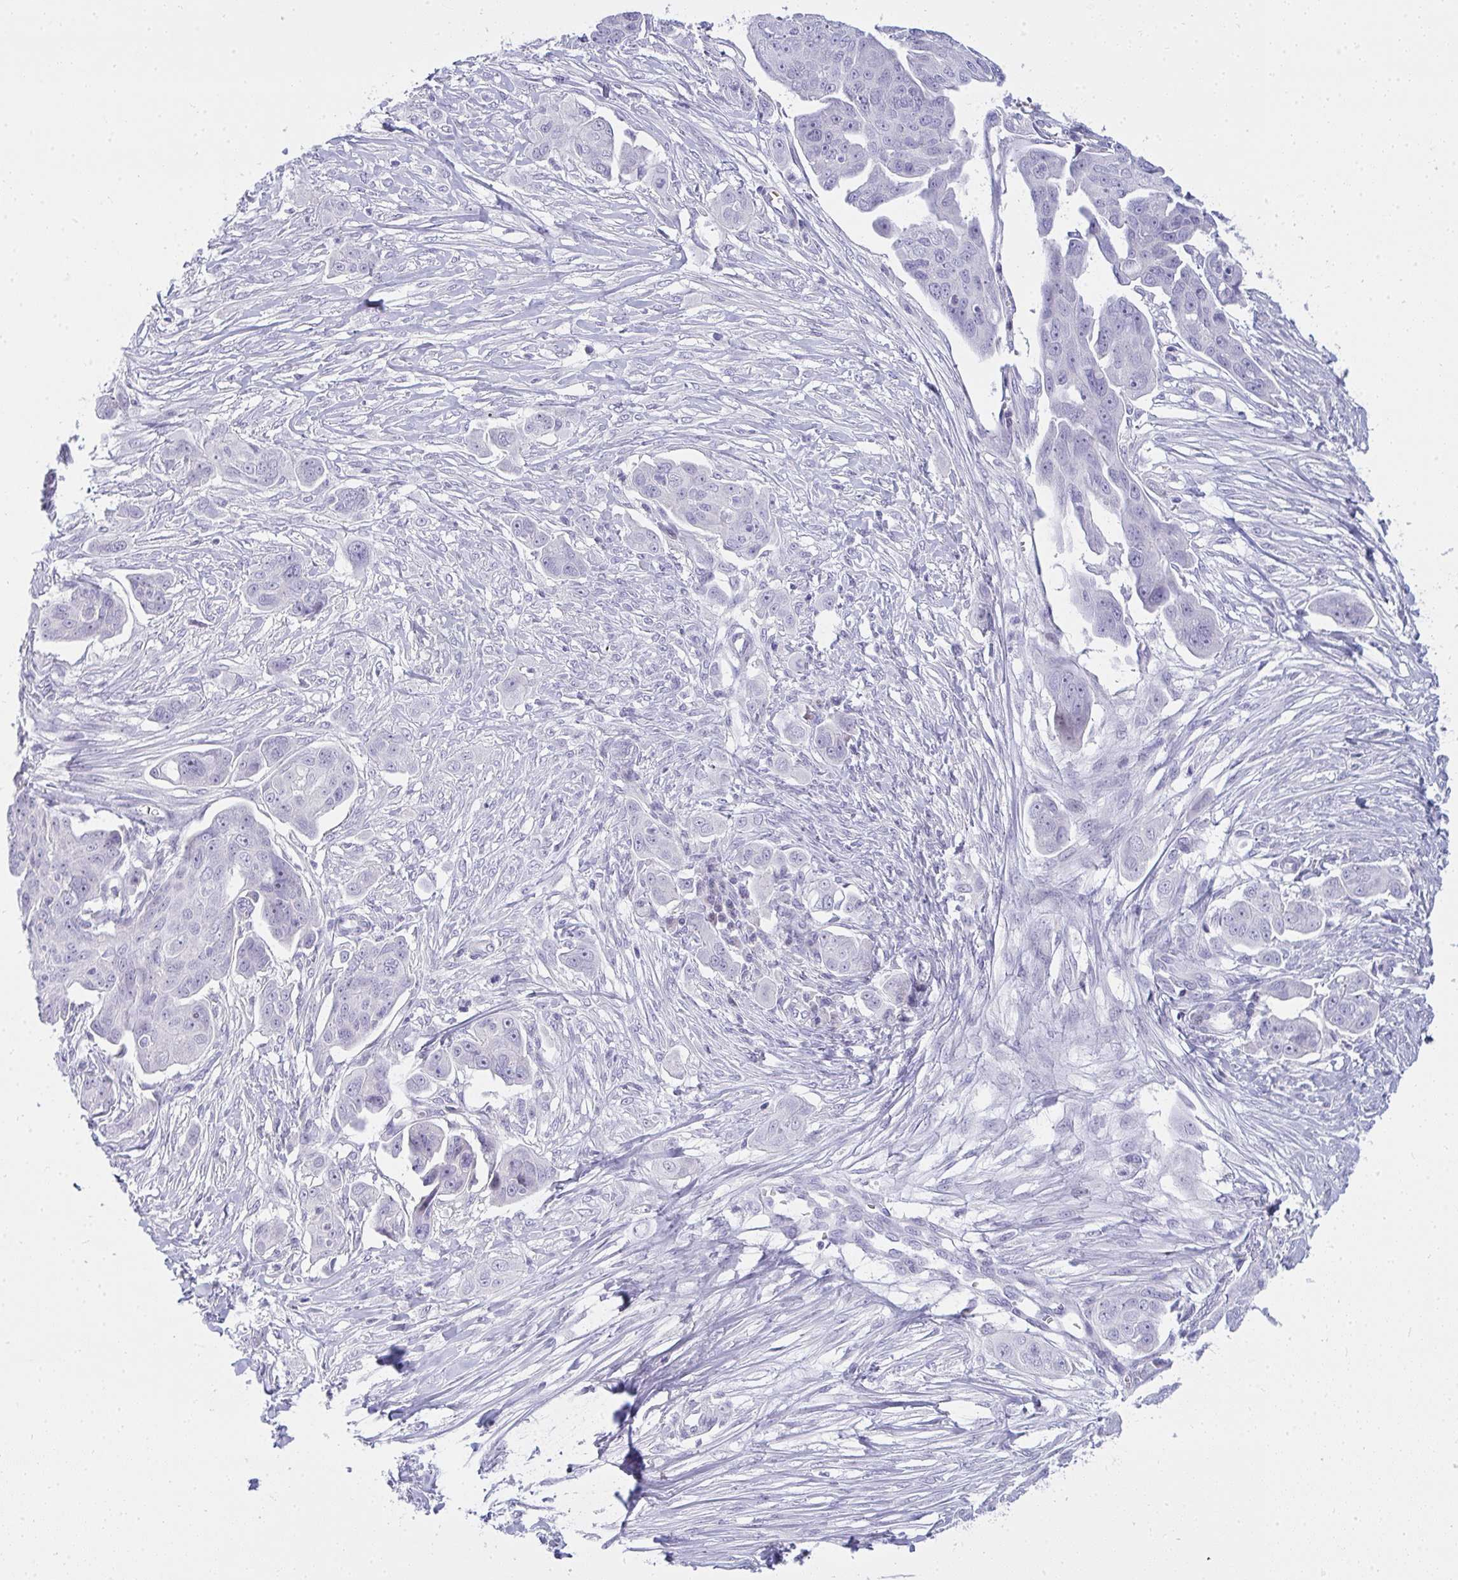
{"staining": {"intensity": "negative", "quantity": "none", "location": "none"}, "tissue": "ovarian cancer", "cell_type": "Tumor cells", "image_type": "cancer", "snomed": [{"axis": "morphology", "description": "Carcinoma, endometroid"}, {"axis": "topography", "description": "Ovary"}], "caption": "This is an immunohistochemistry (IHC) micrograph of human ovarian cancer (endometroid carcinoma). There is no positivity in tumor cells.", "gene": "ZNF182", "patient": {"sex": "female", "age": 70}}